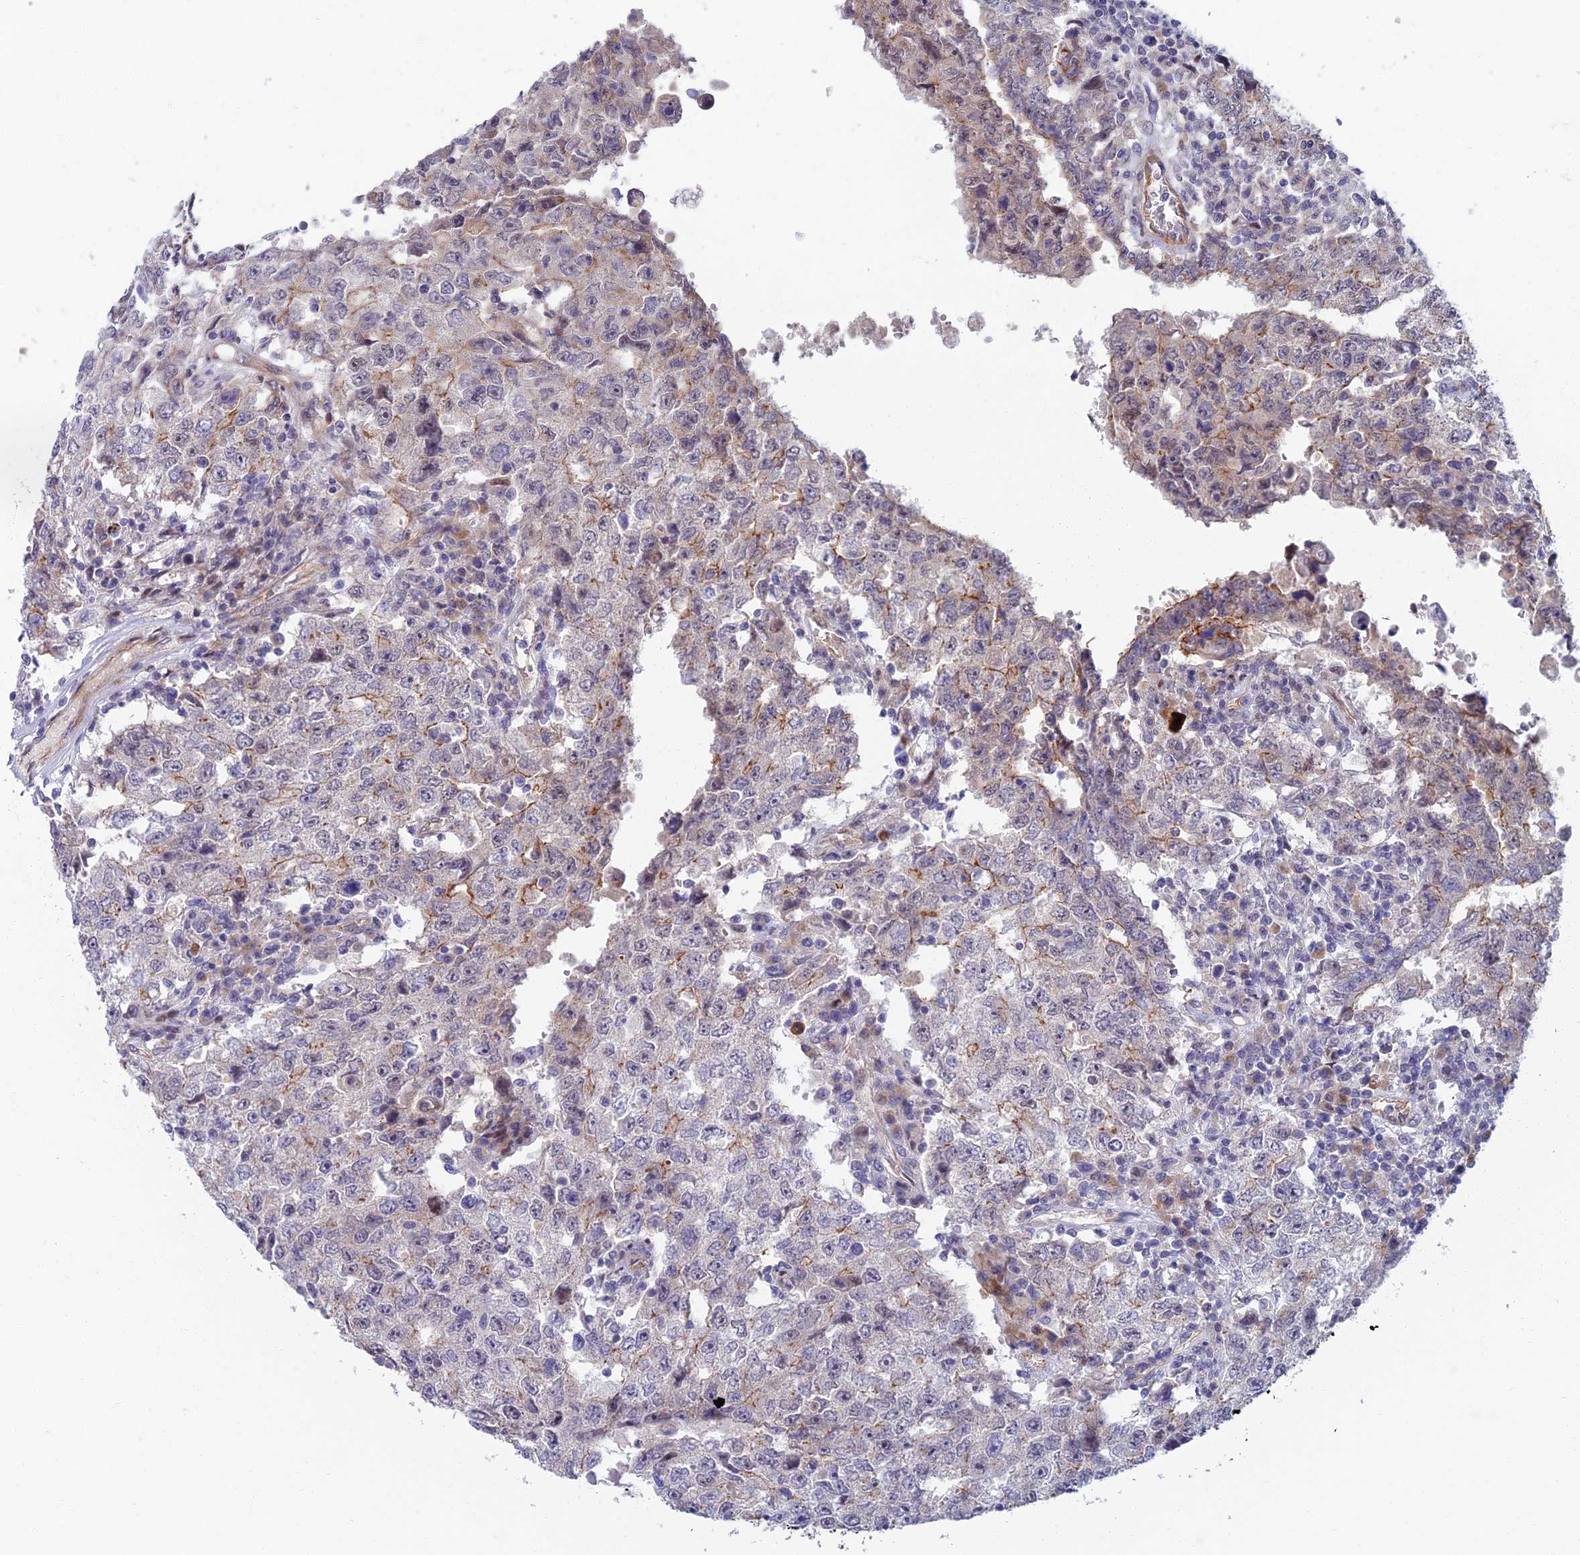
{"staining": {"intensity": "moderate", "quantity": "<25%", "location": "cytoplasmic/membranous"}, "tissue": "testis cancer", "cell_type": "Tumor cells", "image_type": "cancer", "snomed": [{"axis": "morphology", "description": "Carcinoma, Embryonal, NOS"}, {"axis": "topography", "description": "Testis"}], "caption": "A low amount of moderate cytoplasmic/membranous expression is seen in approximately <25% of tumor cells in embryonal carcinoma (testis) tissue.", "gene": "RHBDL2", "patient": {"sex": "male", "age": 26}}